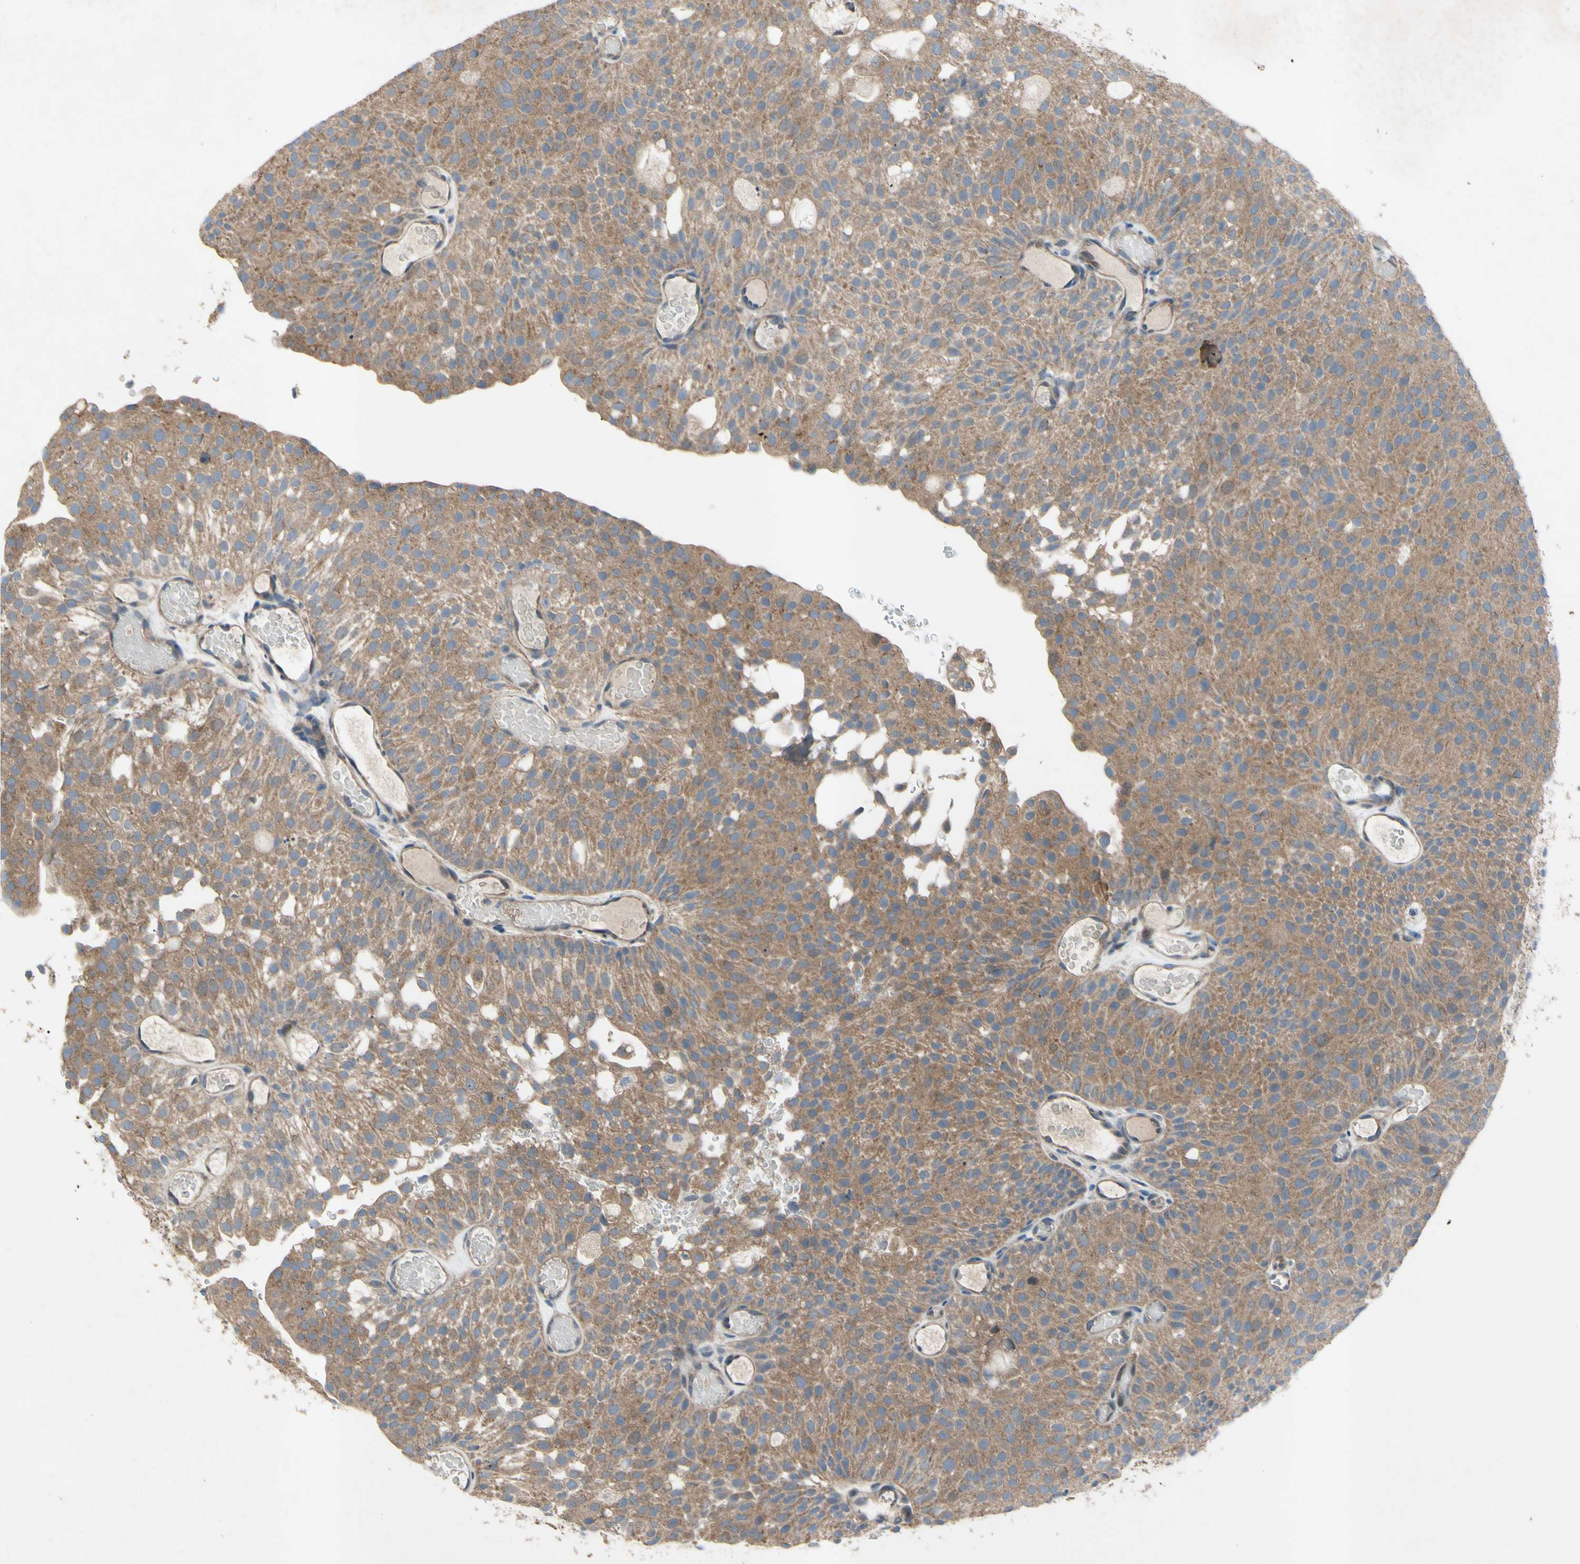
{"staining": {"intensity": "moderate", "quantity": ">75%", "location": "cytoplasmic/membranous"}, "tissue": "urothelial cancer", "cell_type": "Tumor cells", "image_type": "cancer", "snomed": [{"axis": "morphology", "description": "Urothelial carcinoma, Low grade"}, {"axis": "topography", "description": "Urinary bladder"}], "caption": "Moderate cytoplasmic/membranous expression for a protein is identified in about >75% of tumor cells of urothelial carcinoma (low-grade) using immunohistochemistry (IHC).", "gene": "HILPDA", "patient": {"sex": "male", "age": 78}}